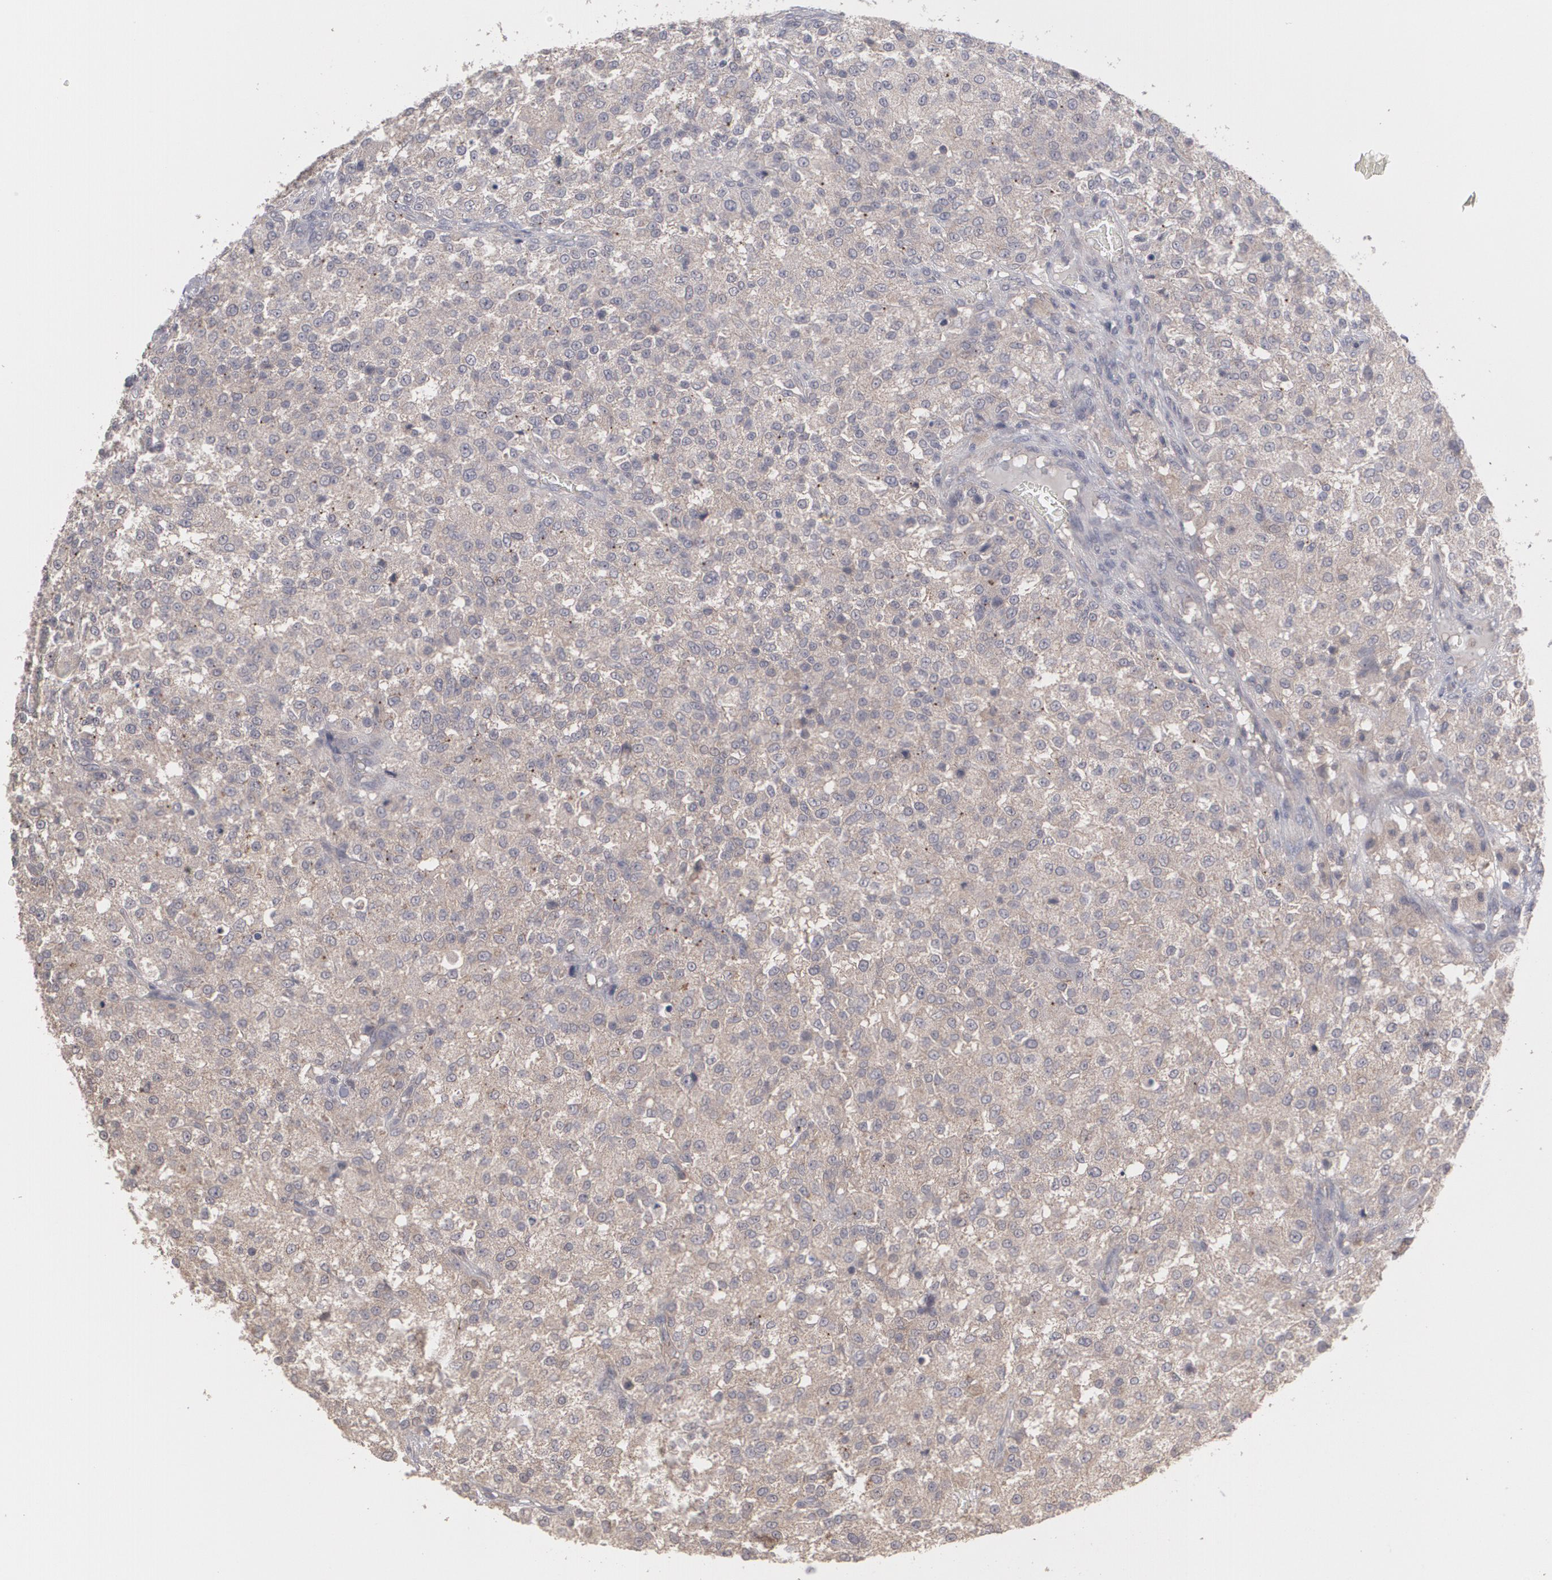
{"staining": {"intensity": "moderate", "quantity": ">75%", "location": "cytoplasmic/membranous"}, "tissue": "testis cancer", "cell_type": "Tumor cells", "image_type": "cancer", "snomed": [{"axis": "morphology", "description": "Seminoma, NOS"}, {"axis": "topography", "description": "Testis"}], "caption": "The image shows staining of seminoma (testis), revealing moderate cytoplasmic/membranous protein positivity (brown color) within tumor cells.", "gene": "ARF6", "patient": {"sex": "male", "age": 59}}